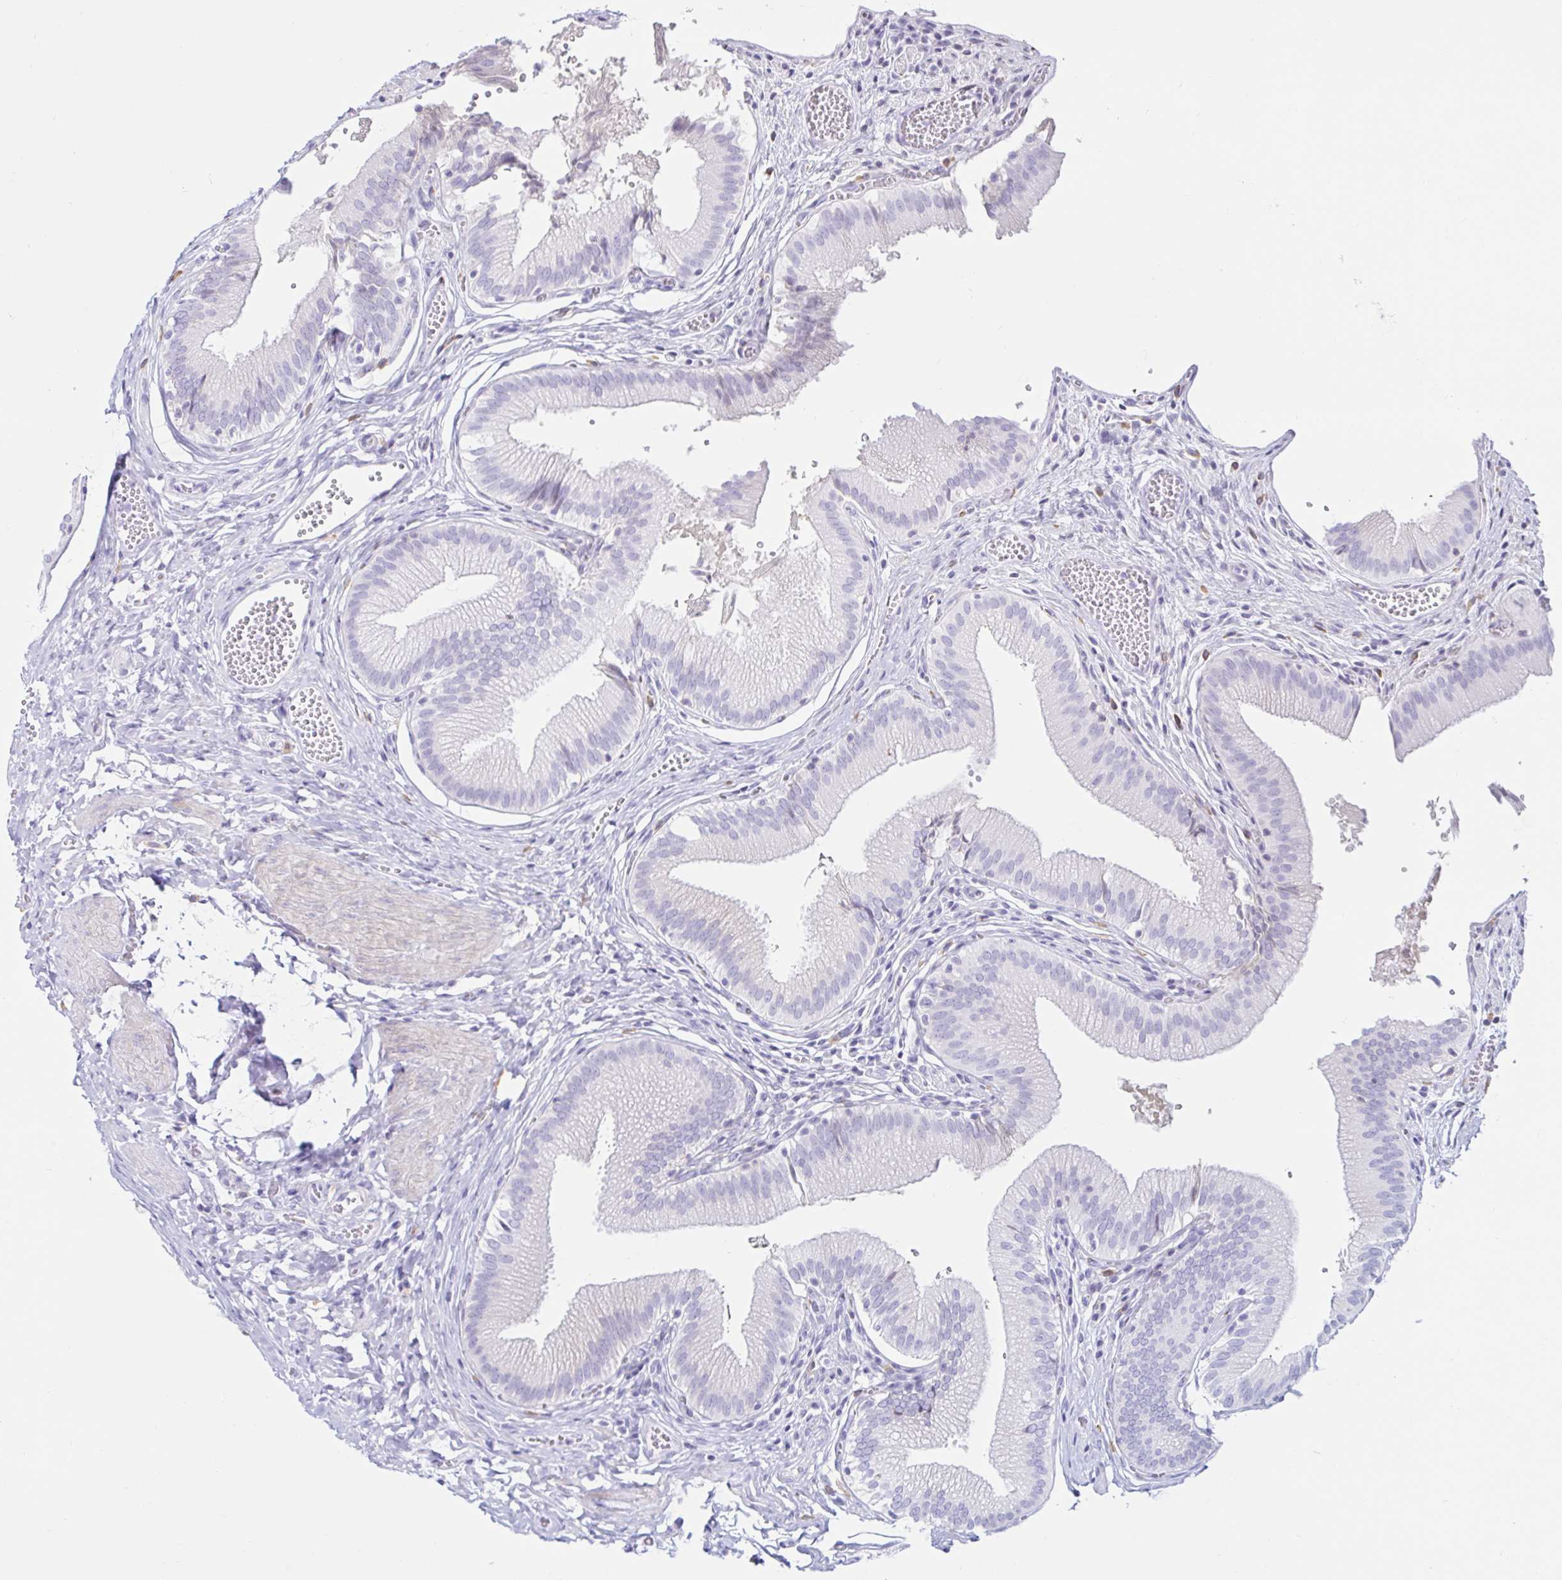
{"staining": {"intensity": "negative", "quantity": "none", "location": "none"}, "tissue": "gallbladder", "cell_type": "Glandular cells", "image_type": "normal", "snomed": [{"axis": "morphology", "description": "Normal tissue, NOS"}, {"axis": "topography", "description": "Gallbladder"}, {"axis": "topography", "description": "Peripheral nerve tissue"}], "caption": "Immunohistochemical staining of normal gallbladder displays no significant positivity in glandular cells.", "gene": "BEST1", "patient": {"sex": "male", "age": 17}}